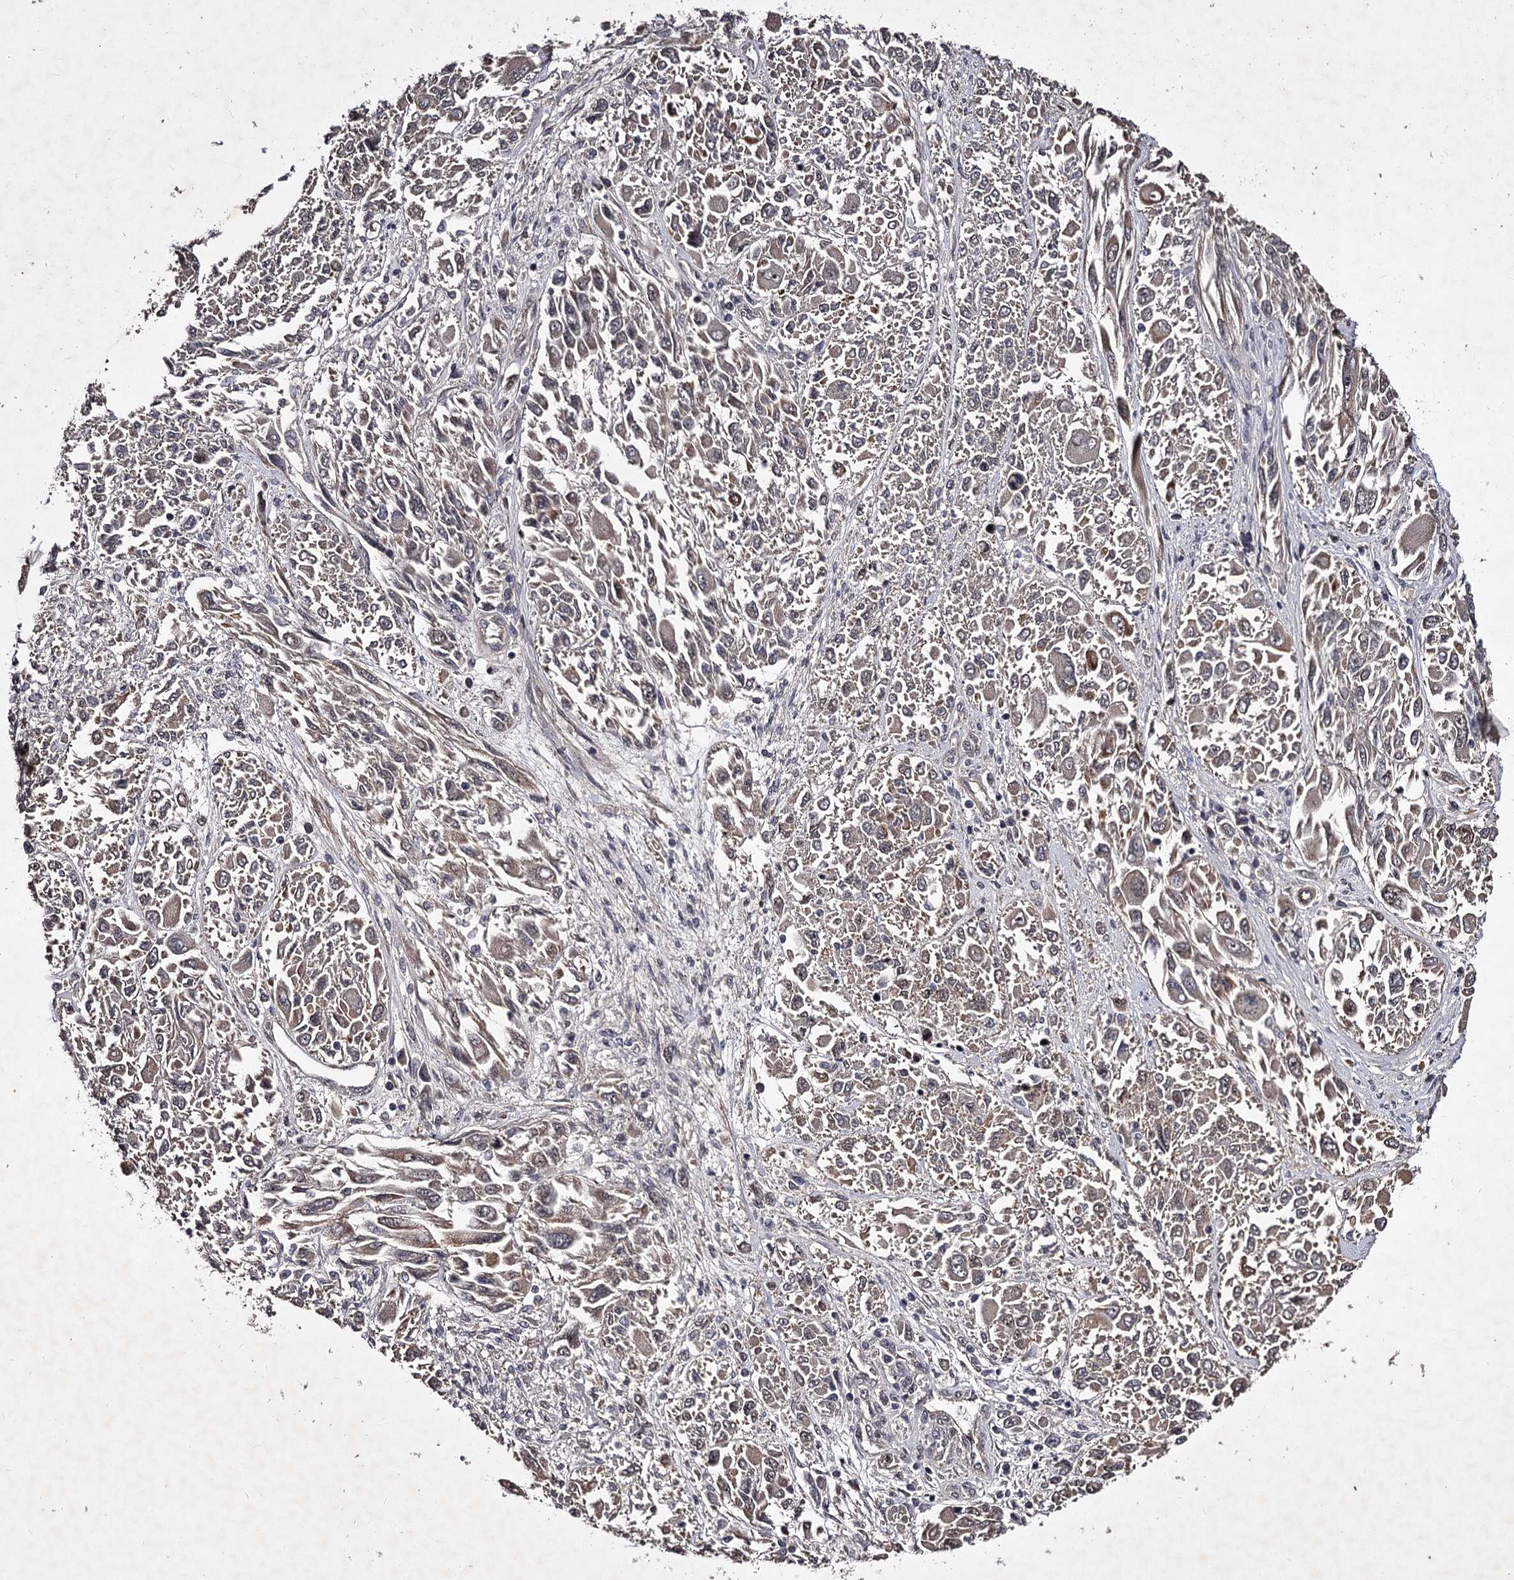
{"staining": {"intensity": "weak", "quantity": "<25%", "location": "cytoplasmic/membranous"}, "tissue": "melanoma", "cell_type": "Tumor cells", "image_type": "cancer", "snomed": [{"axis": "morphology", "description": "Malignant melanoma, NOS"}, {"axis": "topography", "description": "Skin"}], "caption": "Tumor cells show no significant staining in malignant melanoma. (DAB (3,3'-diaminobenzidine) IHC with hematoxylin counter stain).", "gene": "RNF44", "patient": {"sex": "female", "age": 91}}